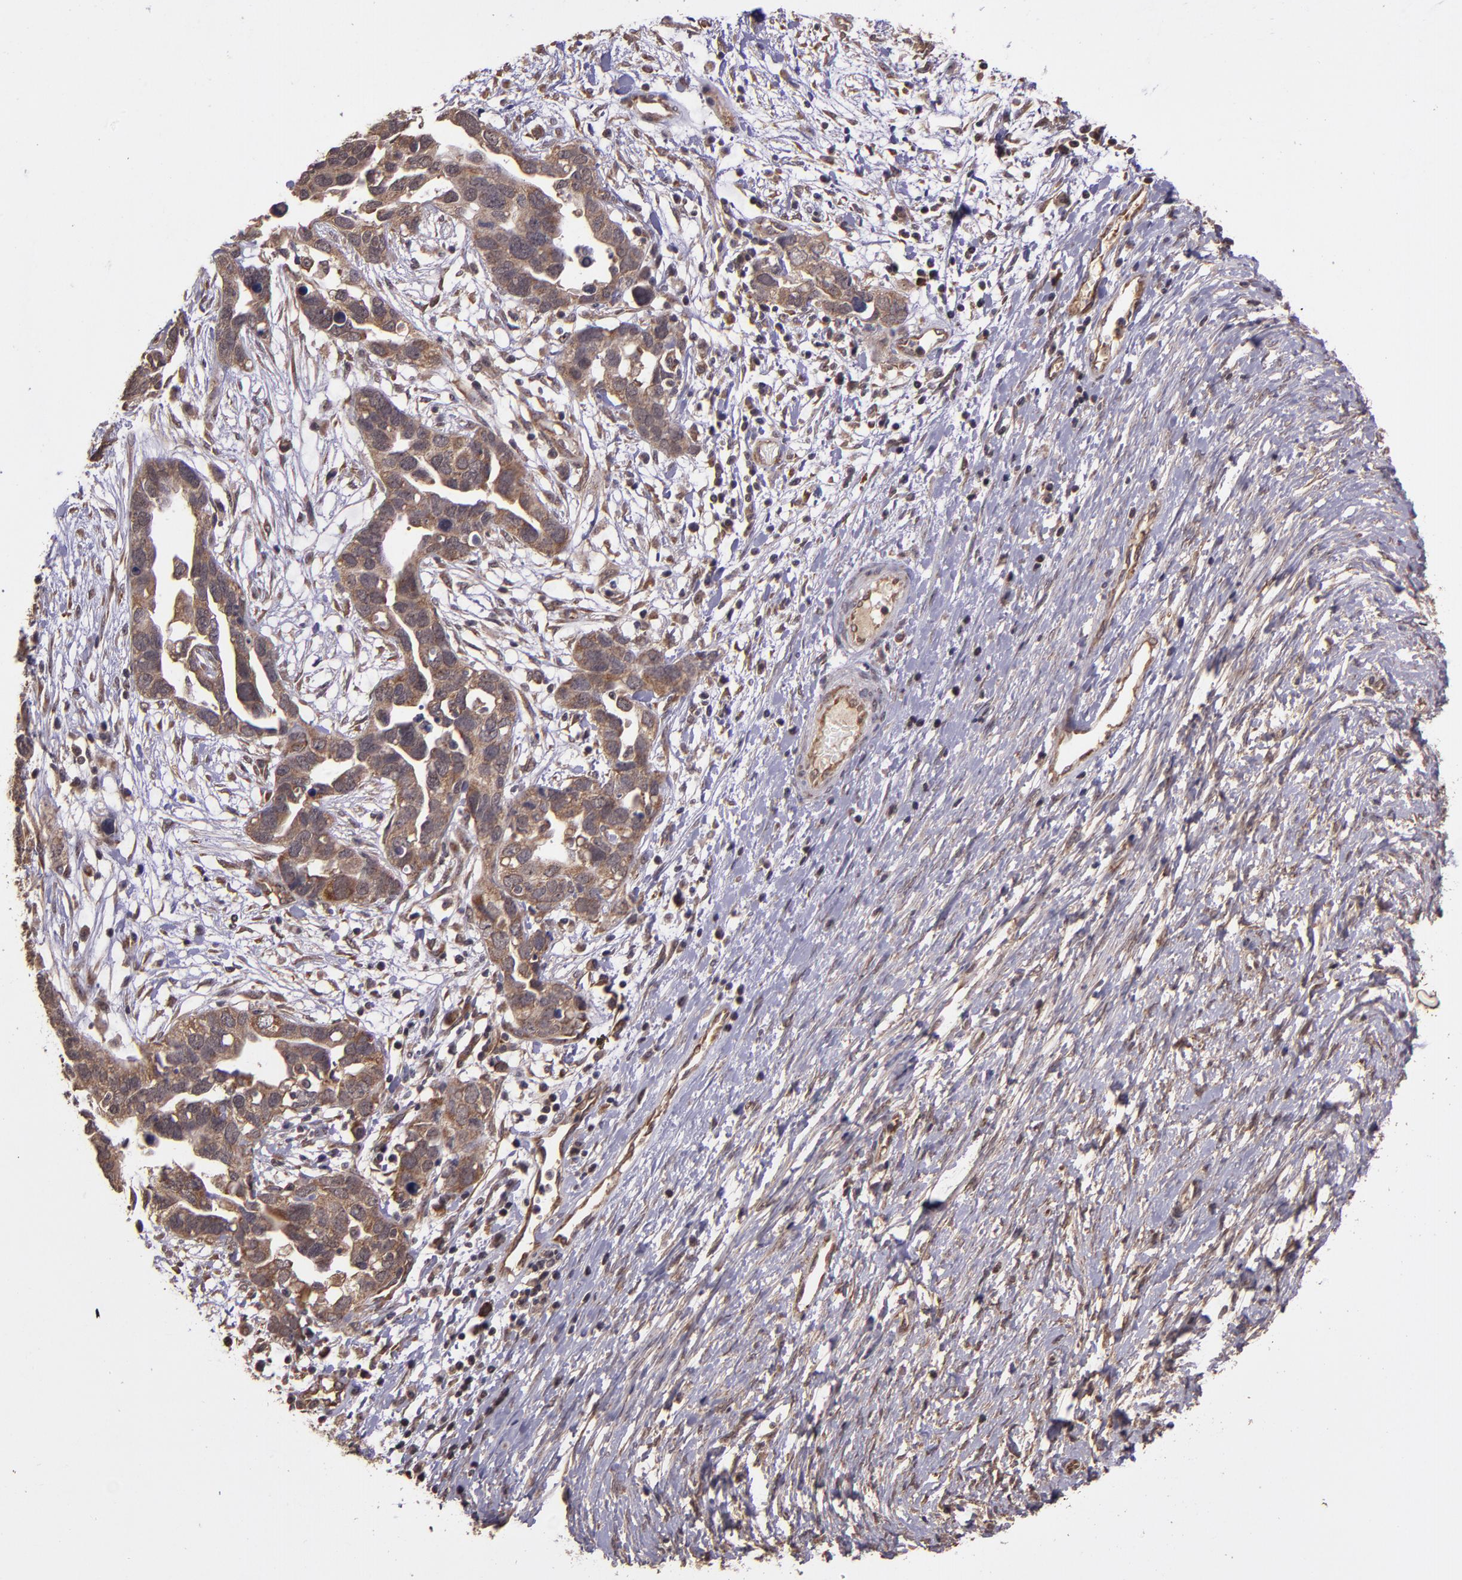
{"staining": {"intensity": "strong", "quantity": ">75%", "location": "cytoplasmic/membranous"}, "tissue": "ovarian cancer", "cell_type": "Tumor cells", "image_type": "cancer", "snomed": [{"axis": "morphology", "description": "Cystadenocarcinoma, serous, NOS"}, {"axis": "topography", "description": "Ovary"}], "caption": "The photomicrograph exhibits a brown stain indicating the presence of a protein in the cytoplasmic/membranous of tumor cells in ovarian cancer (serous cystadenocarcinoma).", "gene": "USP51", "patient": {"sex": "female", "age": 54}}